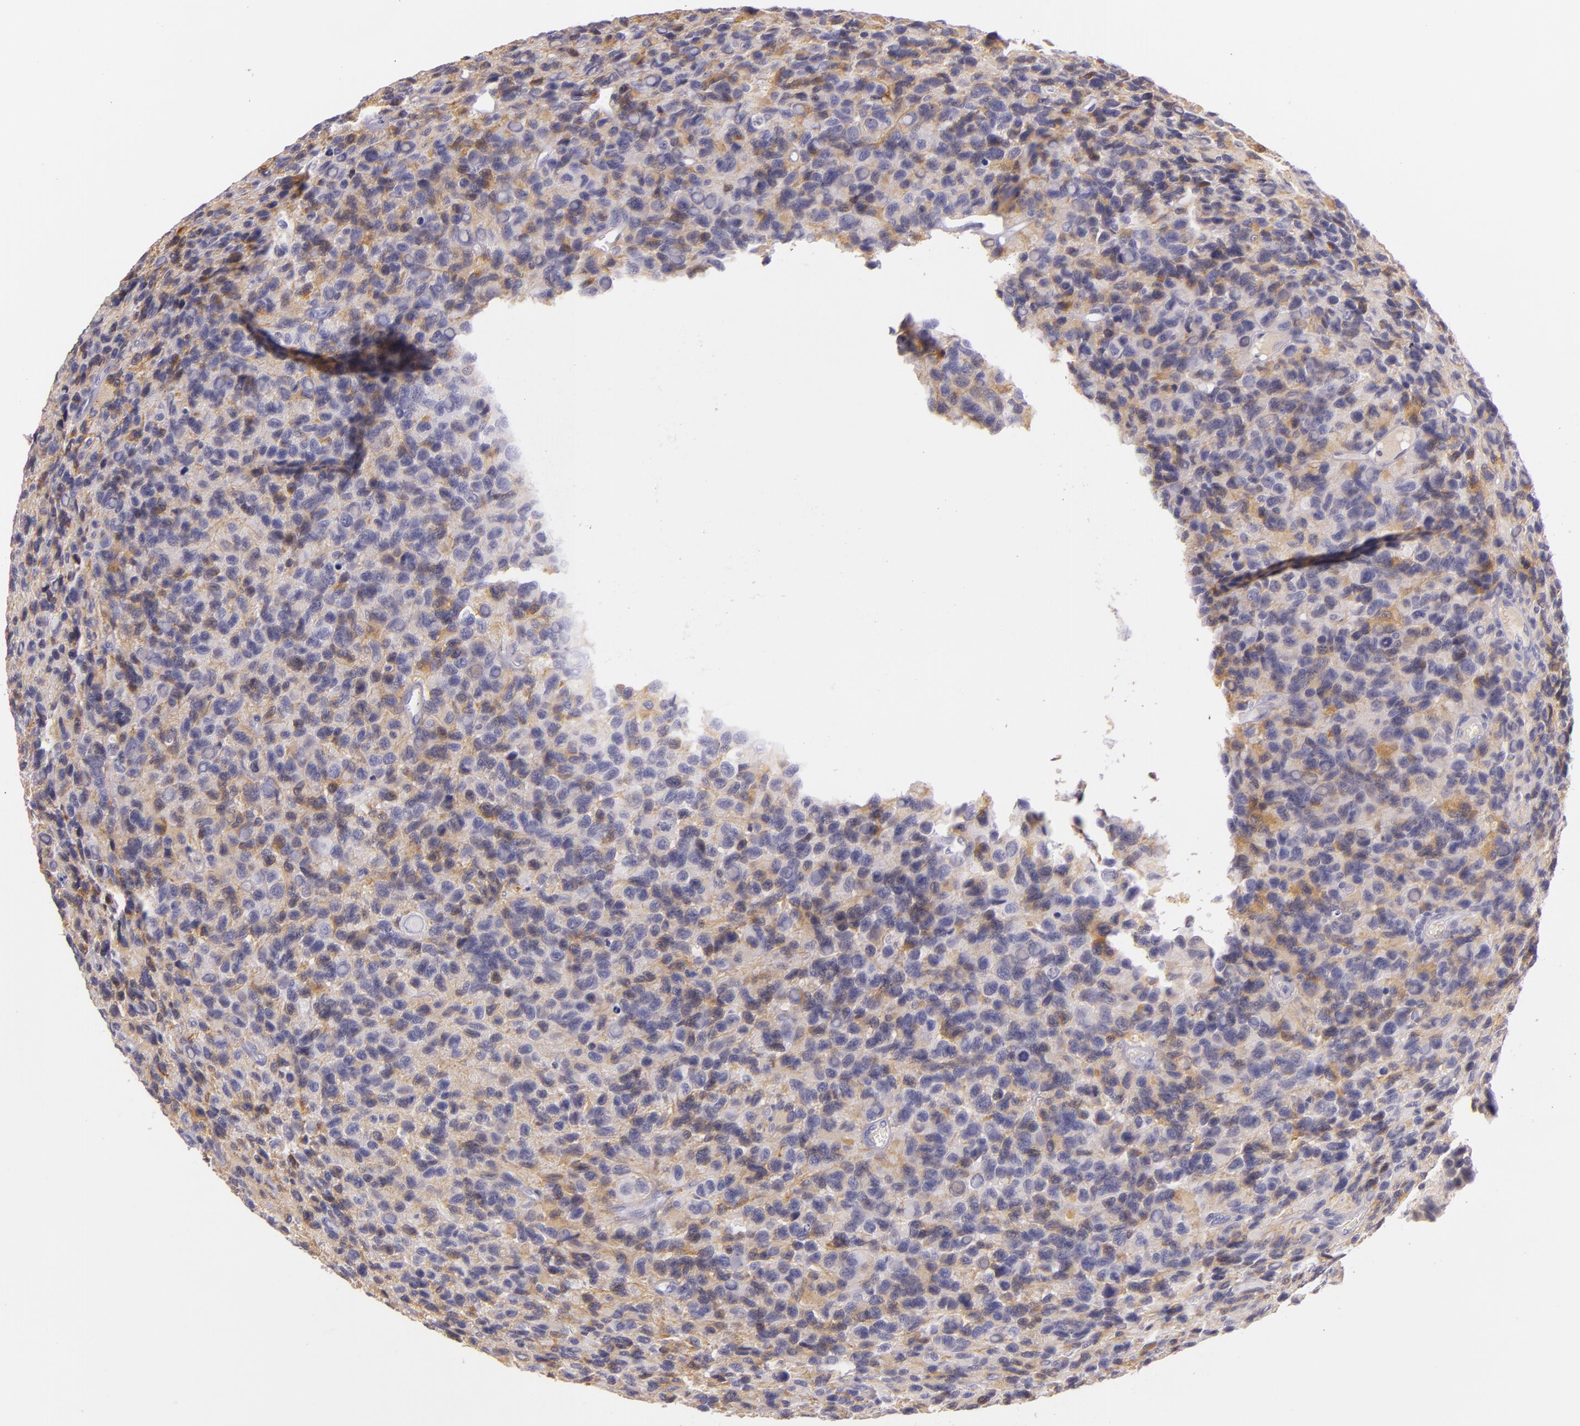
{"staining": {"intensity": "negative", "quantity": "none", "location": "none"}, "tissue": "glioma", "cell_type": "Tumor cells", "image_type": "cancer", "snomed": [{"axis": "morphology", "description": "Glioma, malignant, High grade"}, {"axis": "topography", "description": "Brain"}], "caption": "This is a photomicrograph of immunohistochemistry staining of glioma, which shows no positivity in tumor cells.", "gene": "CBS", "patient": {"sex": "male", "age": 77}}